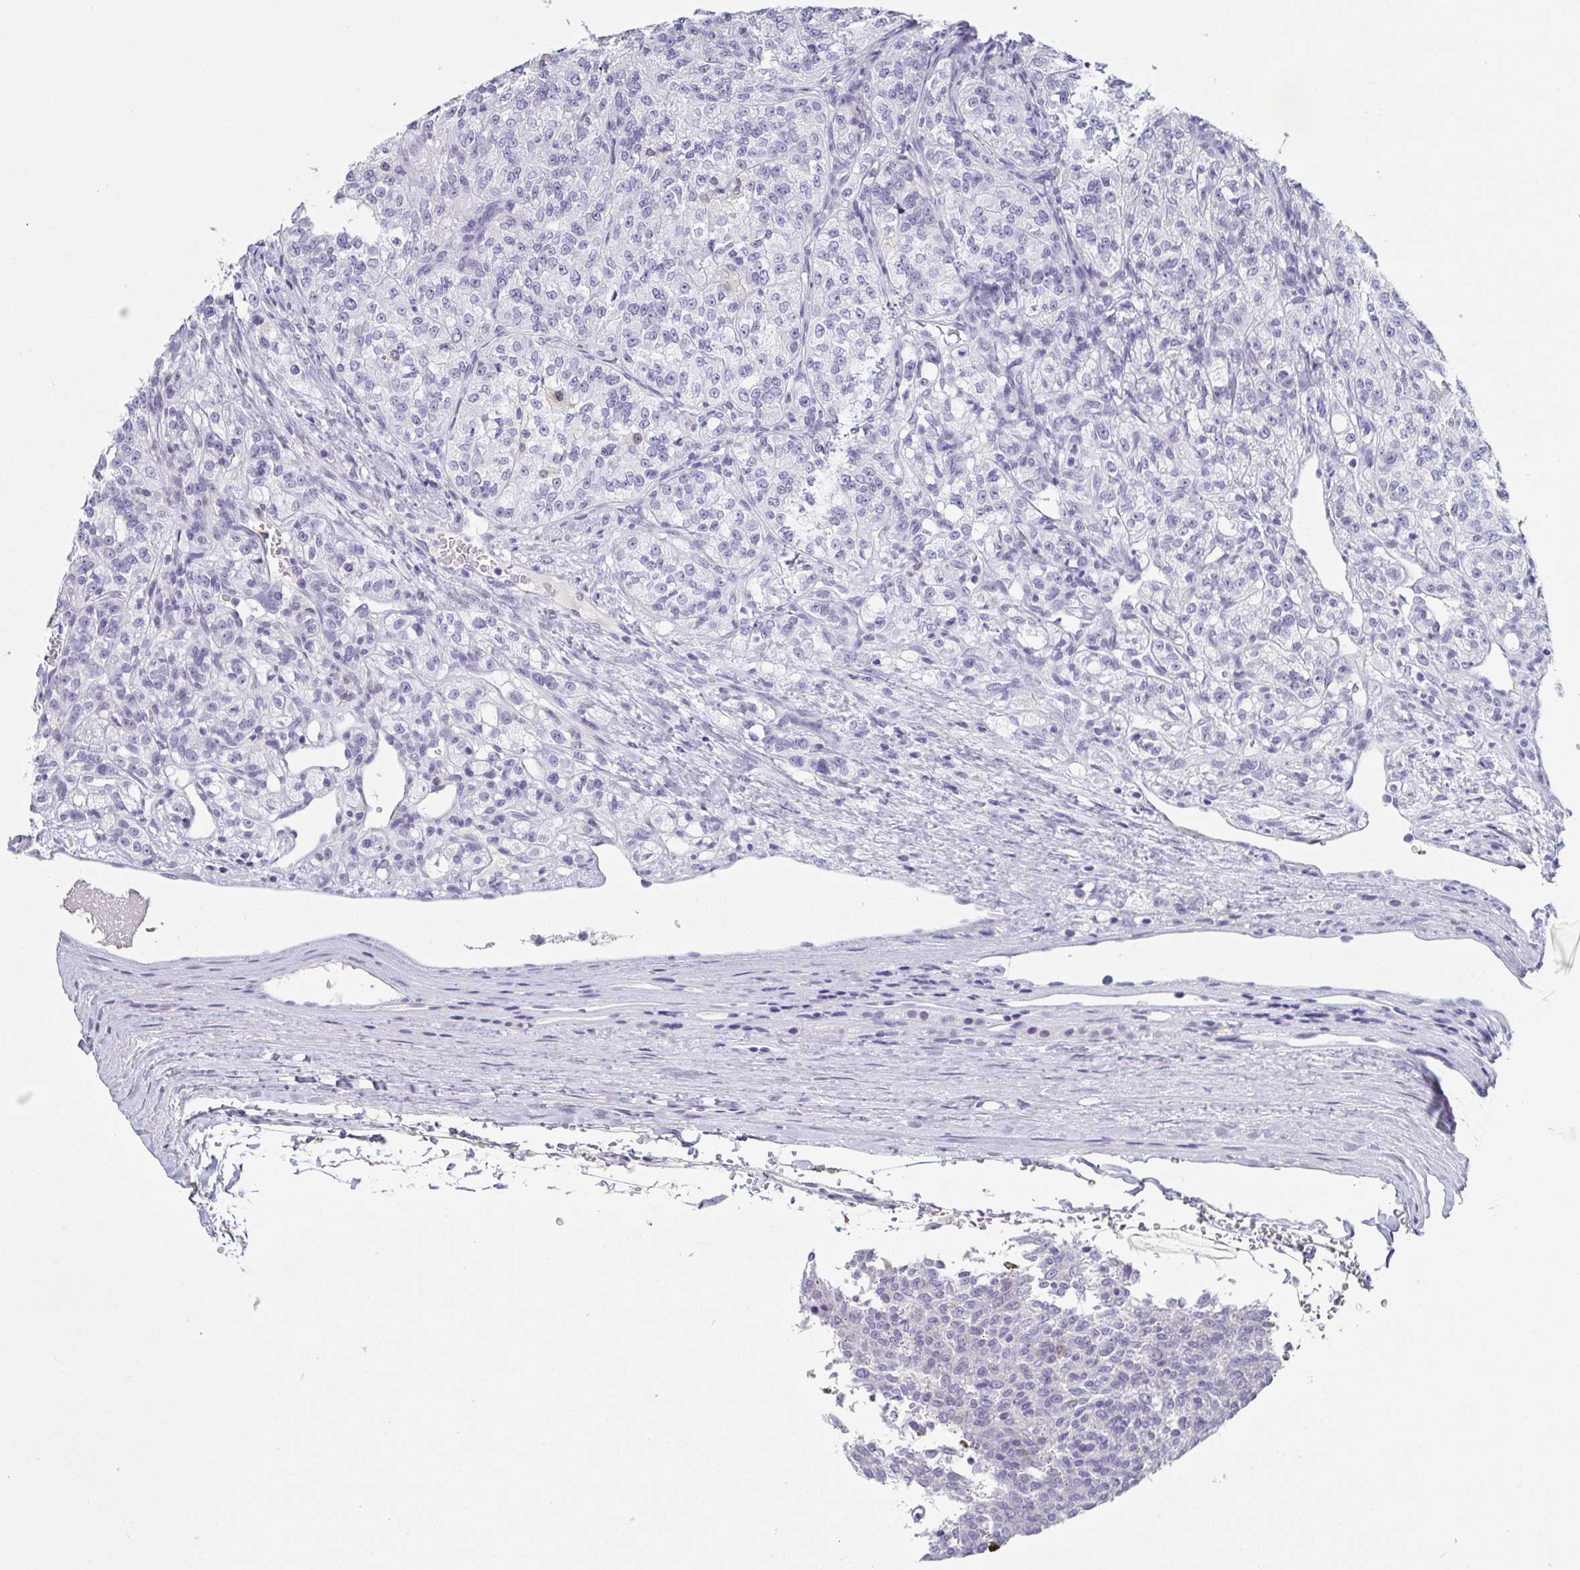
{"staining": {"intensity": "negative", "quantity": "none", "location": "none"}, "tissue": "renal cancer", "cell_type": "Tumor cells", "image_type": "cancer", "snomed": [{"axis": "morphology", "description": "Adenocarcinoma, NOS"}, {"axis": "topography", "description": "Kidney"}], "caption": "Histopathology image shows no protein staining in tumor cells of renal cancer tissue.", "gene": "REG4", "patient": {"sex": "female", "age": 63}}